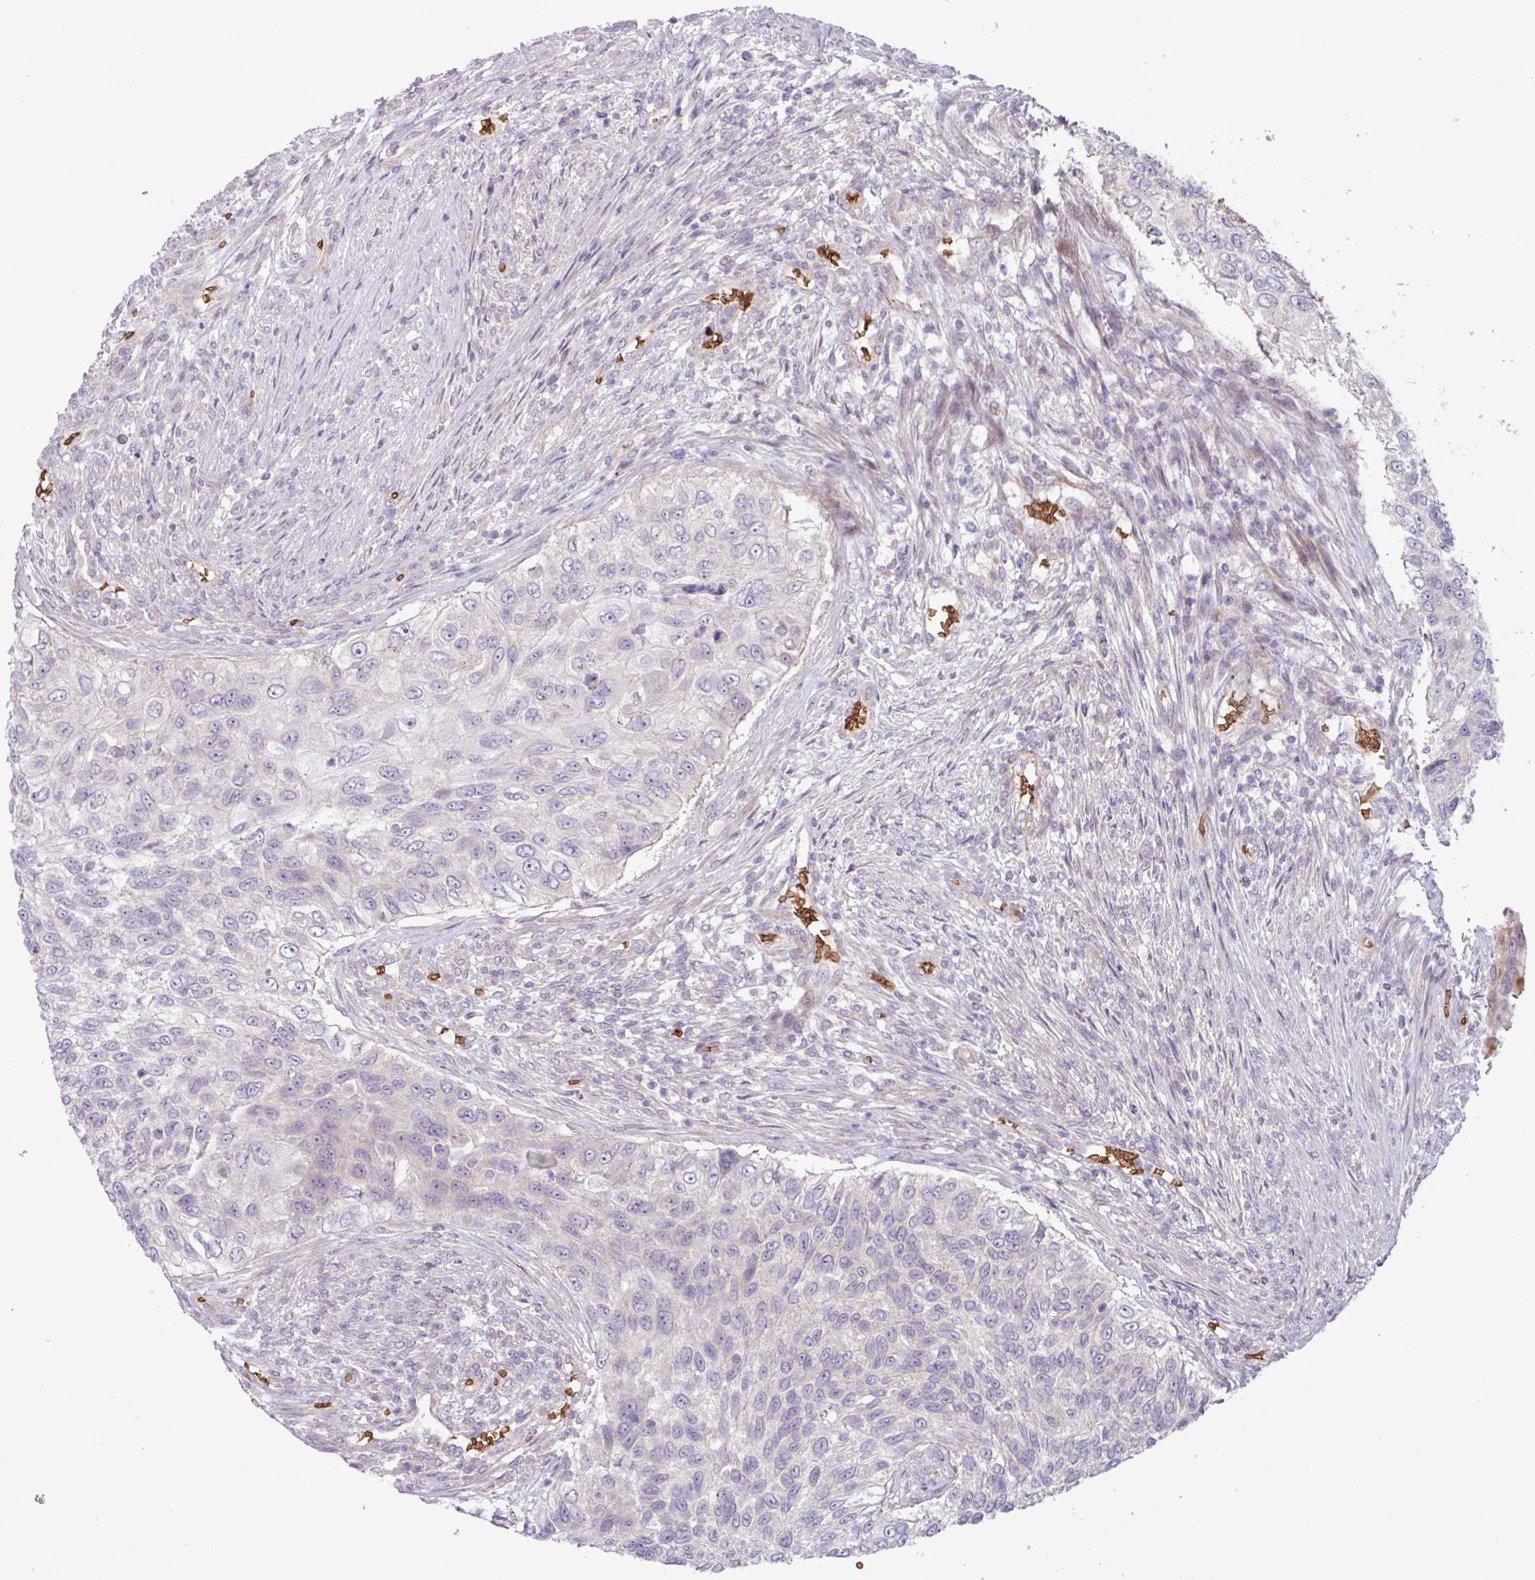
{"staining": {"intensity": "negative", "quantity": "none", "location": "none"}, "tissue": "urothelial cancer", "cell_type": "Tumor cells", "image_type": "cancer", "snomed": [{"axis": "morphology", "description": "Urothelial carcinoma, High grade"}, {"axis": "topography", "description": "Urinary bladder"}], "caption": "This is an immunohistochemistry (IHC) micrograph of human urothelial carcinoma (high-grade). There is no staining in tumor cells.", "gene": "RAD21L1", "patient": {"sex": "female", "age": 60}}